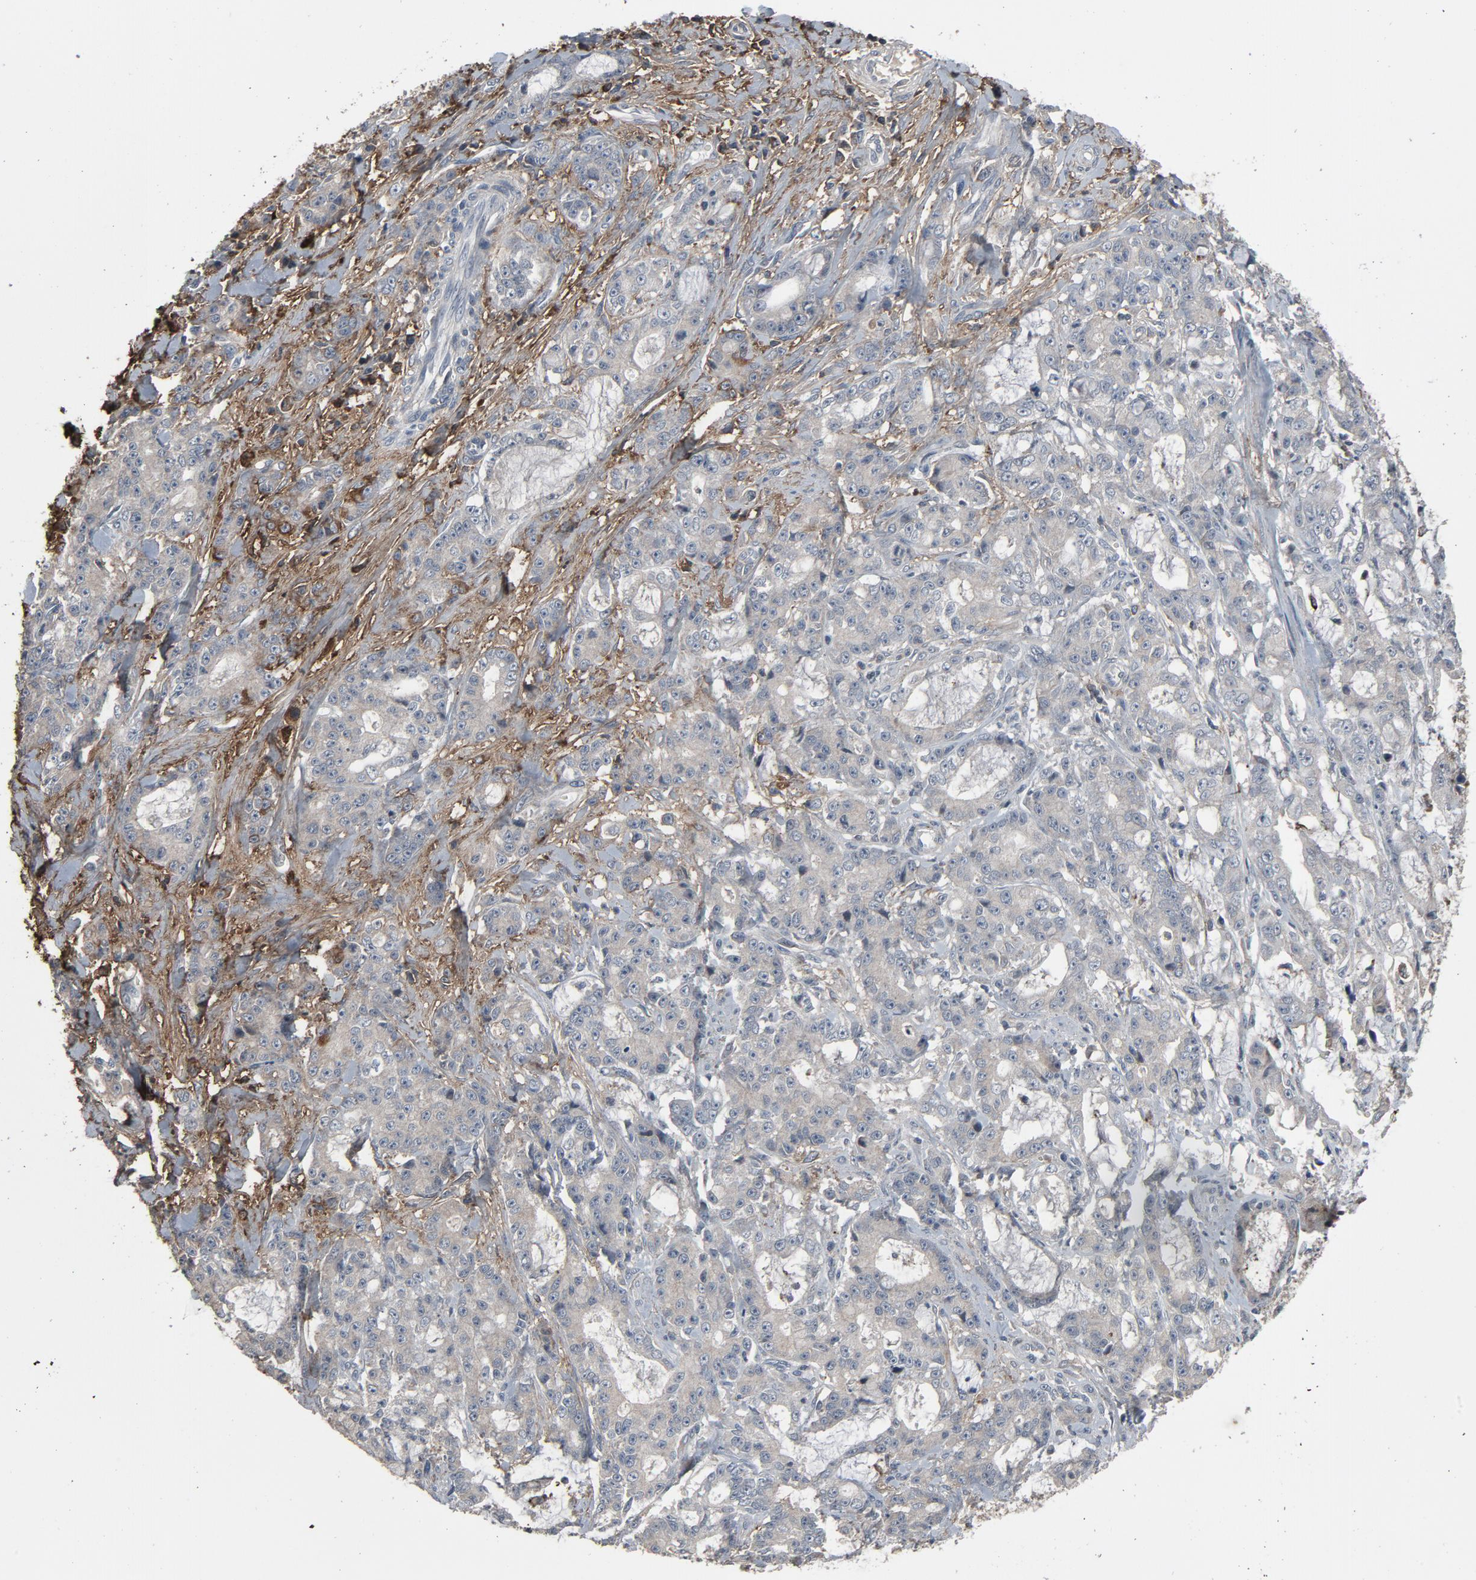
{"staining": {"intensity": "negative", "quantity": "none", "location": "none"}, "tissue": "pancreatic cancer", "cell_type": "Tumor cells", "image_type": "cancer", "snomed": [{"axis": "morphology", "description": "Adenocarcinoma, NOS"}, {"axis": "topography", "description": "Pancreas"}], "caption": "Protein analysis of adenocarcinoma (pancreatic) reveals no significant positivity in tumor cells.", "gene": "PDZD4", "patient": {"sex": "female", "age": 73}}